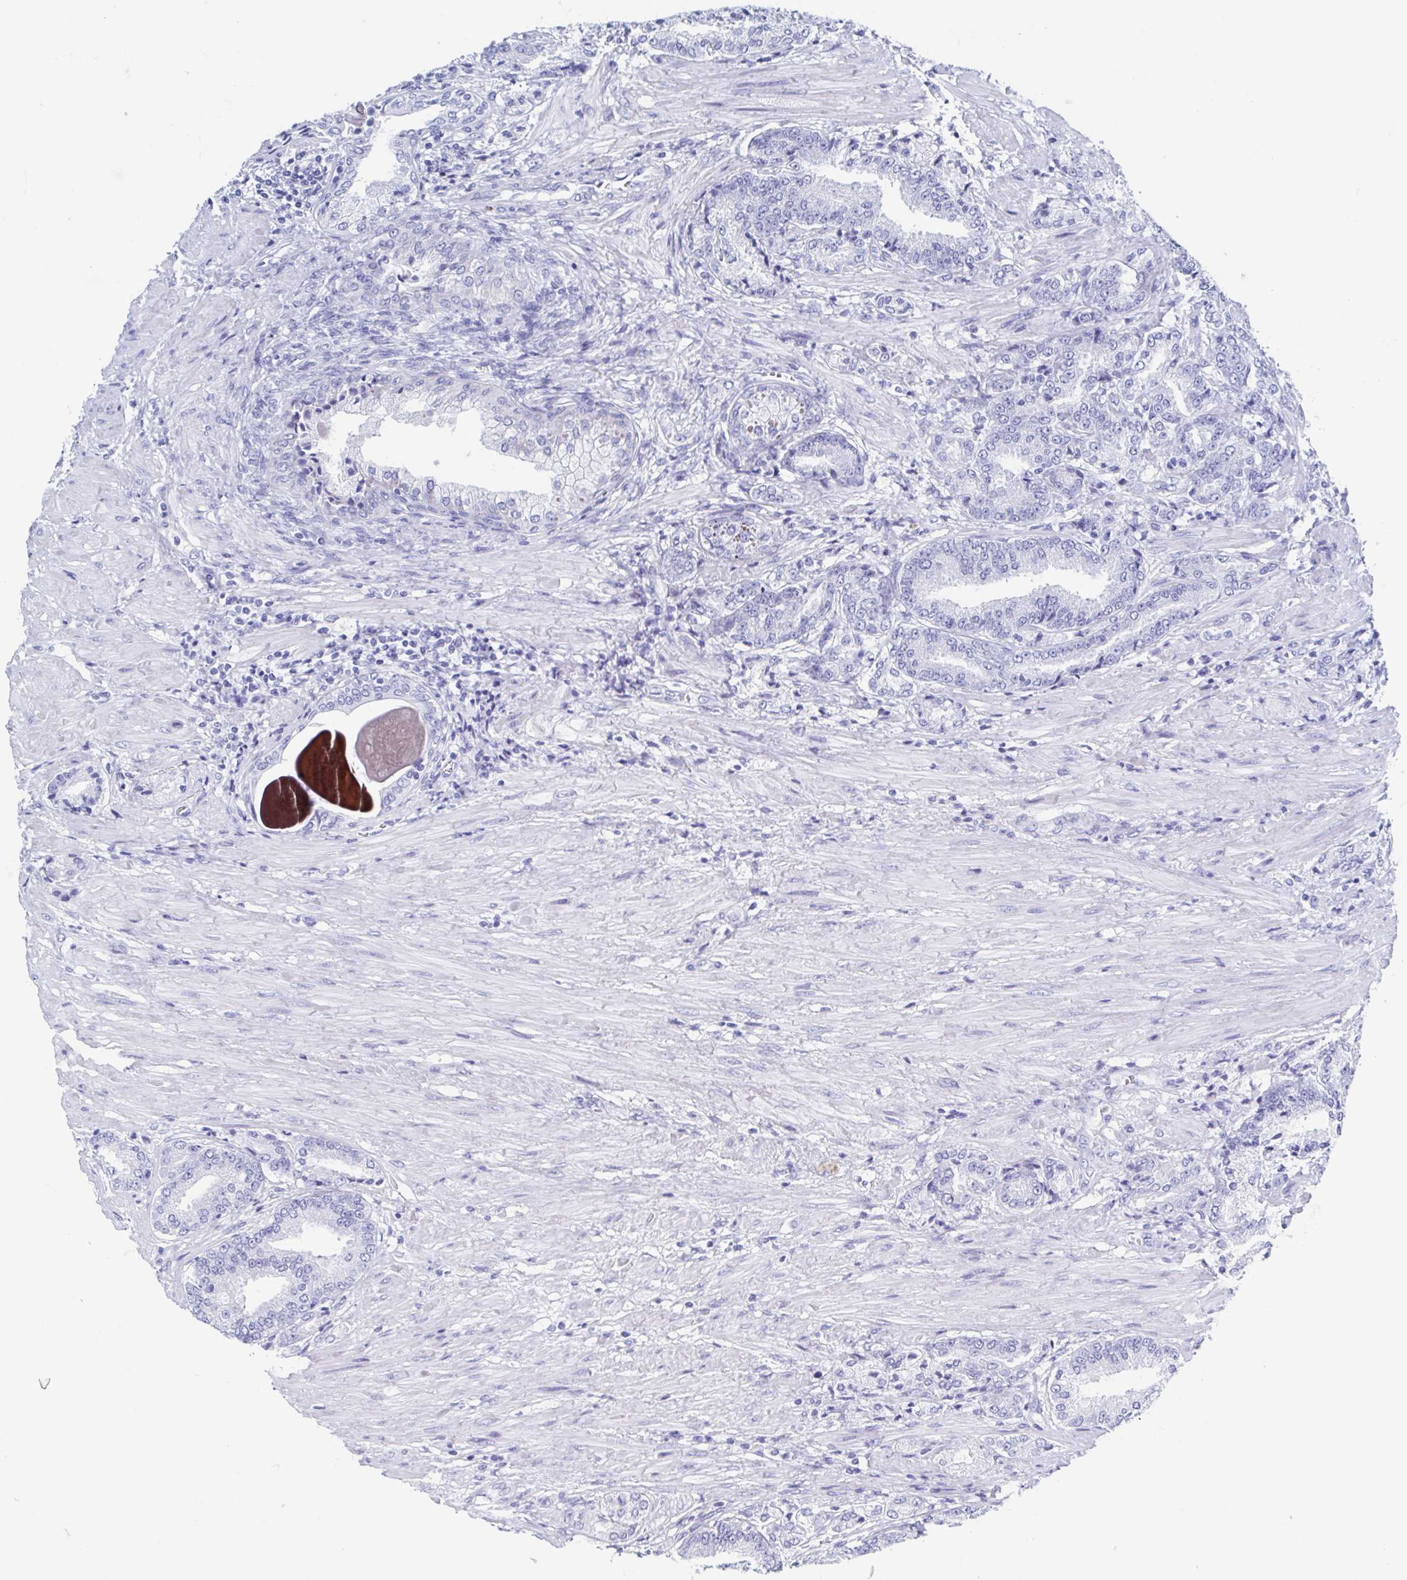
{"staining": {"intensity": "negative", "quantity": "none", "location": "none"}, "tissue": "prostate cancer", "cell_type": "Tumor cells", "image_type": "cancer", "snomed": [{"axis": "morphology", "description": "Adenocarcinoma, High grade"}, {"axis": "topography", "description": "Prostate and seminal vesicle, NOS"}], "caption": "IHC image of prostate adenocarcinoma (high-grade) stained for a protein (brown), which demonstrates no expression in tumor cells.", "gene": "C10orf53", "patient": {"sex": "male", "age": 61}}